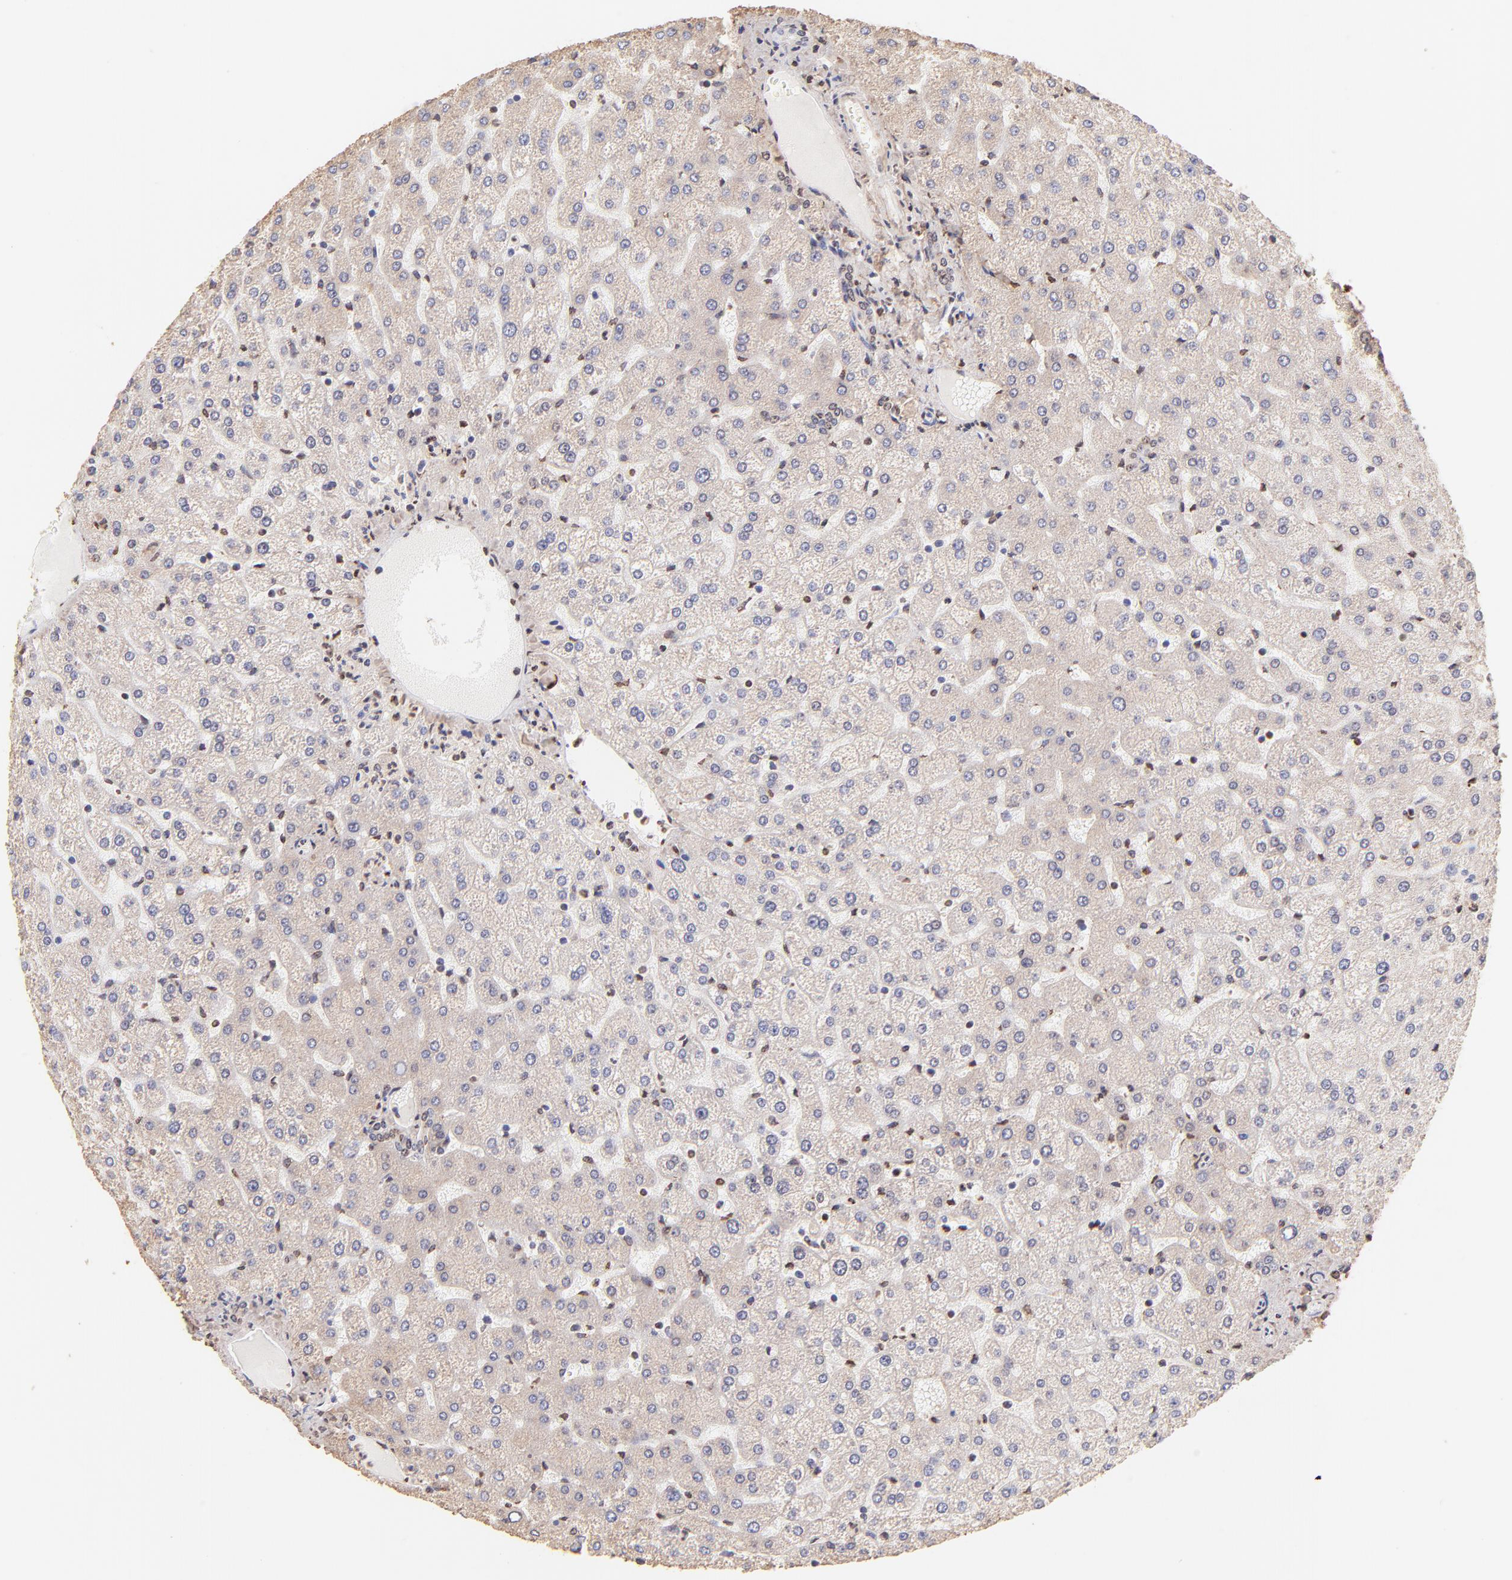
{"staining": {"intensity": "negative", "quantity": "none", "location": "none"}, "tissue": "liver", "cell_type": "Cholangiocytes", "image_type": "normal", "snomed": [{"axis": "morphology", "description": "Normal tissue, NOS"}, {"axis": "topography", "description": "Liver"}], "caption": "Protein analysis of benign liver shows no significant expression in cholangiocytes. (DAB (3,3'-diaminobenzidine) immunohistochemistry (IHC) with hematoxylin counter stain).", "gene": "BGN", "patient": {"sex": "female", "age": 32}}